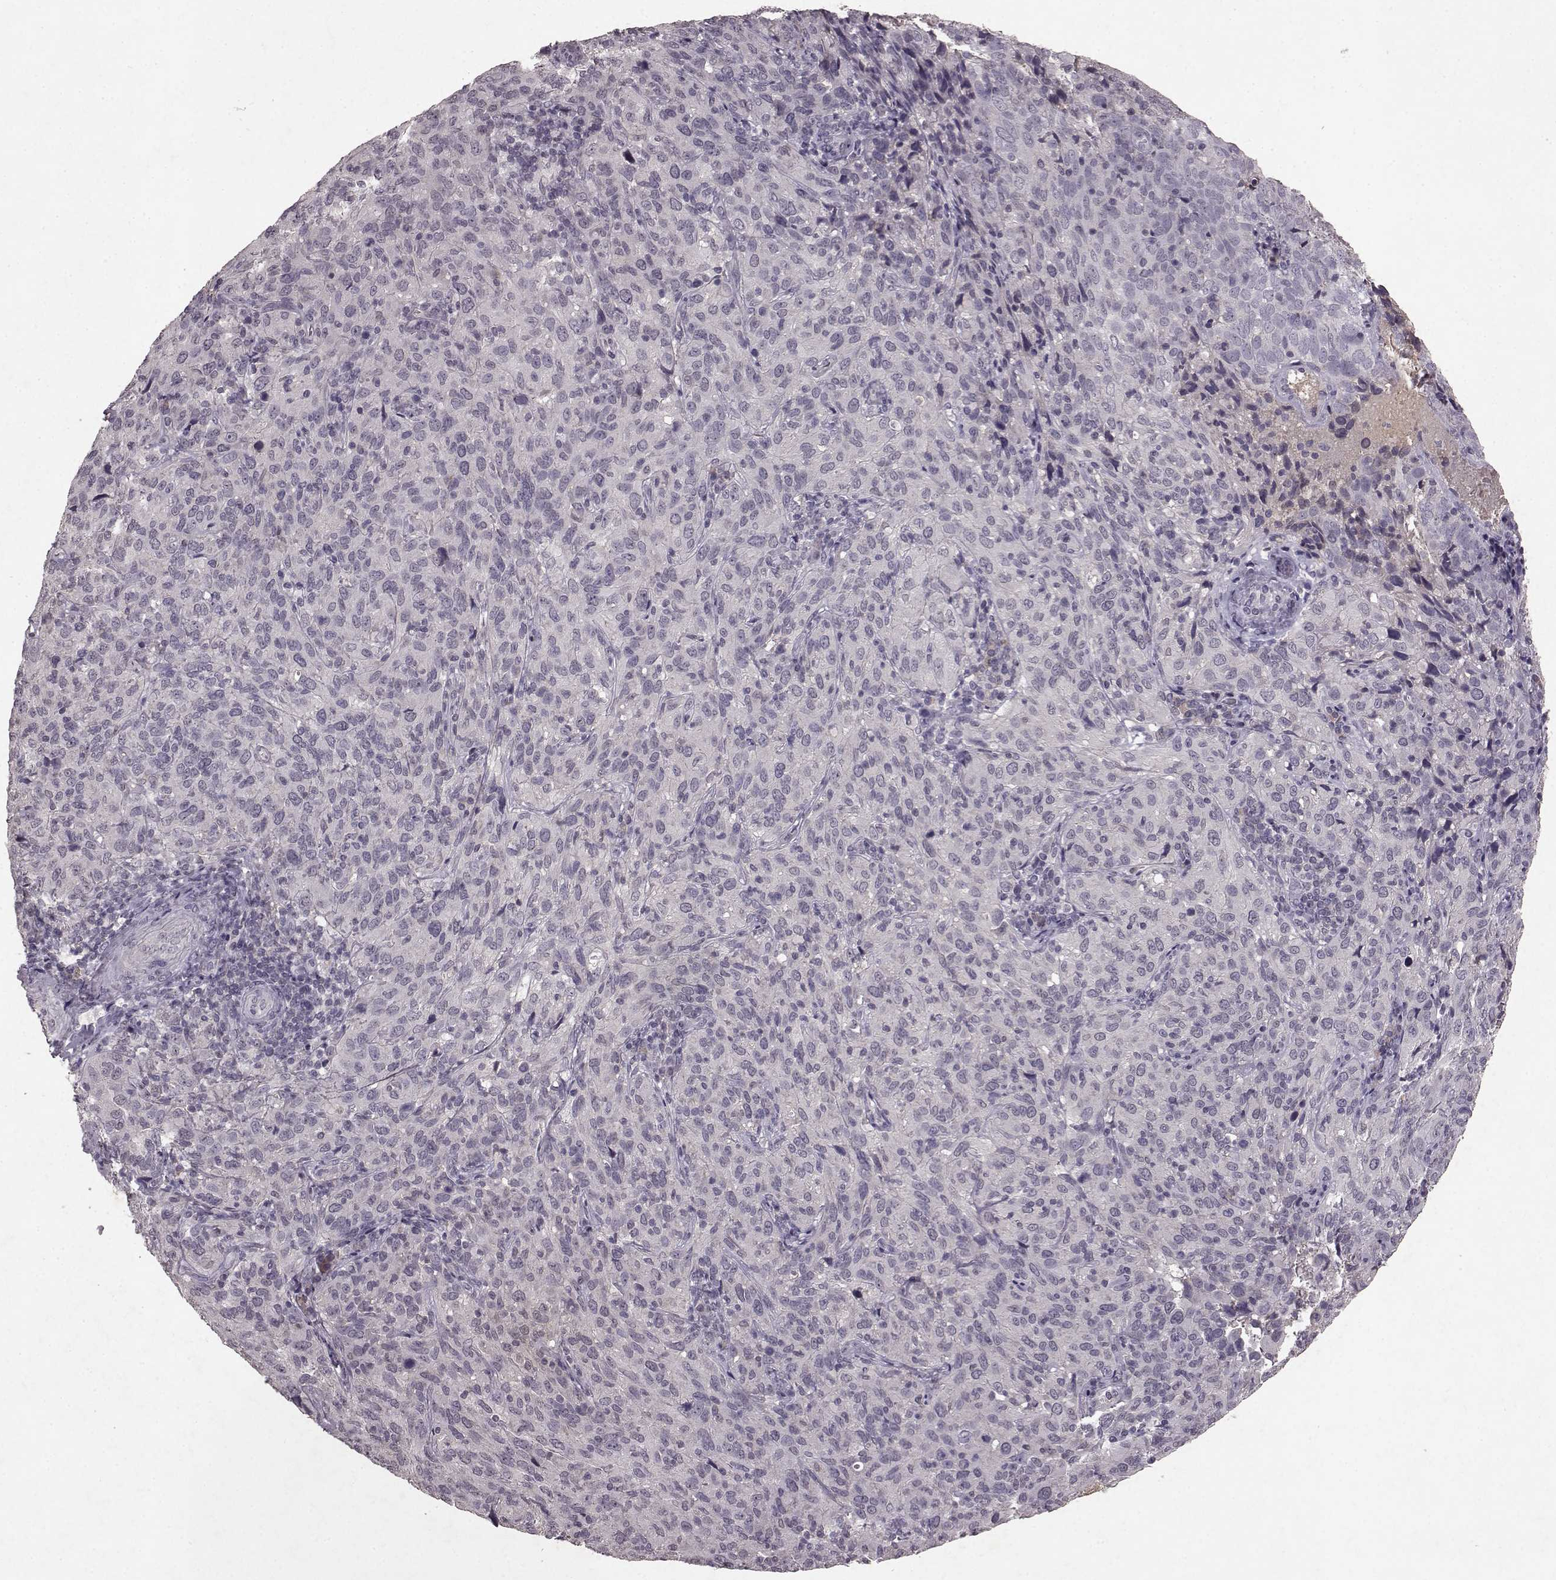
{"staining": {"intensity": "negative", "quantity": "none", "location": "none"}, "tissue": "cervical cancer", "cell_type": "Tumor cells", "image_type": "cancer", "snomed": [{"axis": "morphology", "description": "Squamous cell carcinoma, NOS"}, {"axis": "topography", "description": "Cervix"}], "caption": "DAB (3,3'-diaminobenzidine) immunohistochemical staining of human cervical squamous cell carcinoma exhibits no significant staining in tumor cells.", "gene": "FRRS1L", "patient": {"sex": "female", "age": 51}}